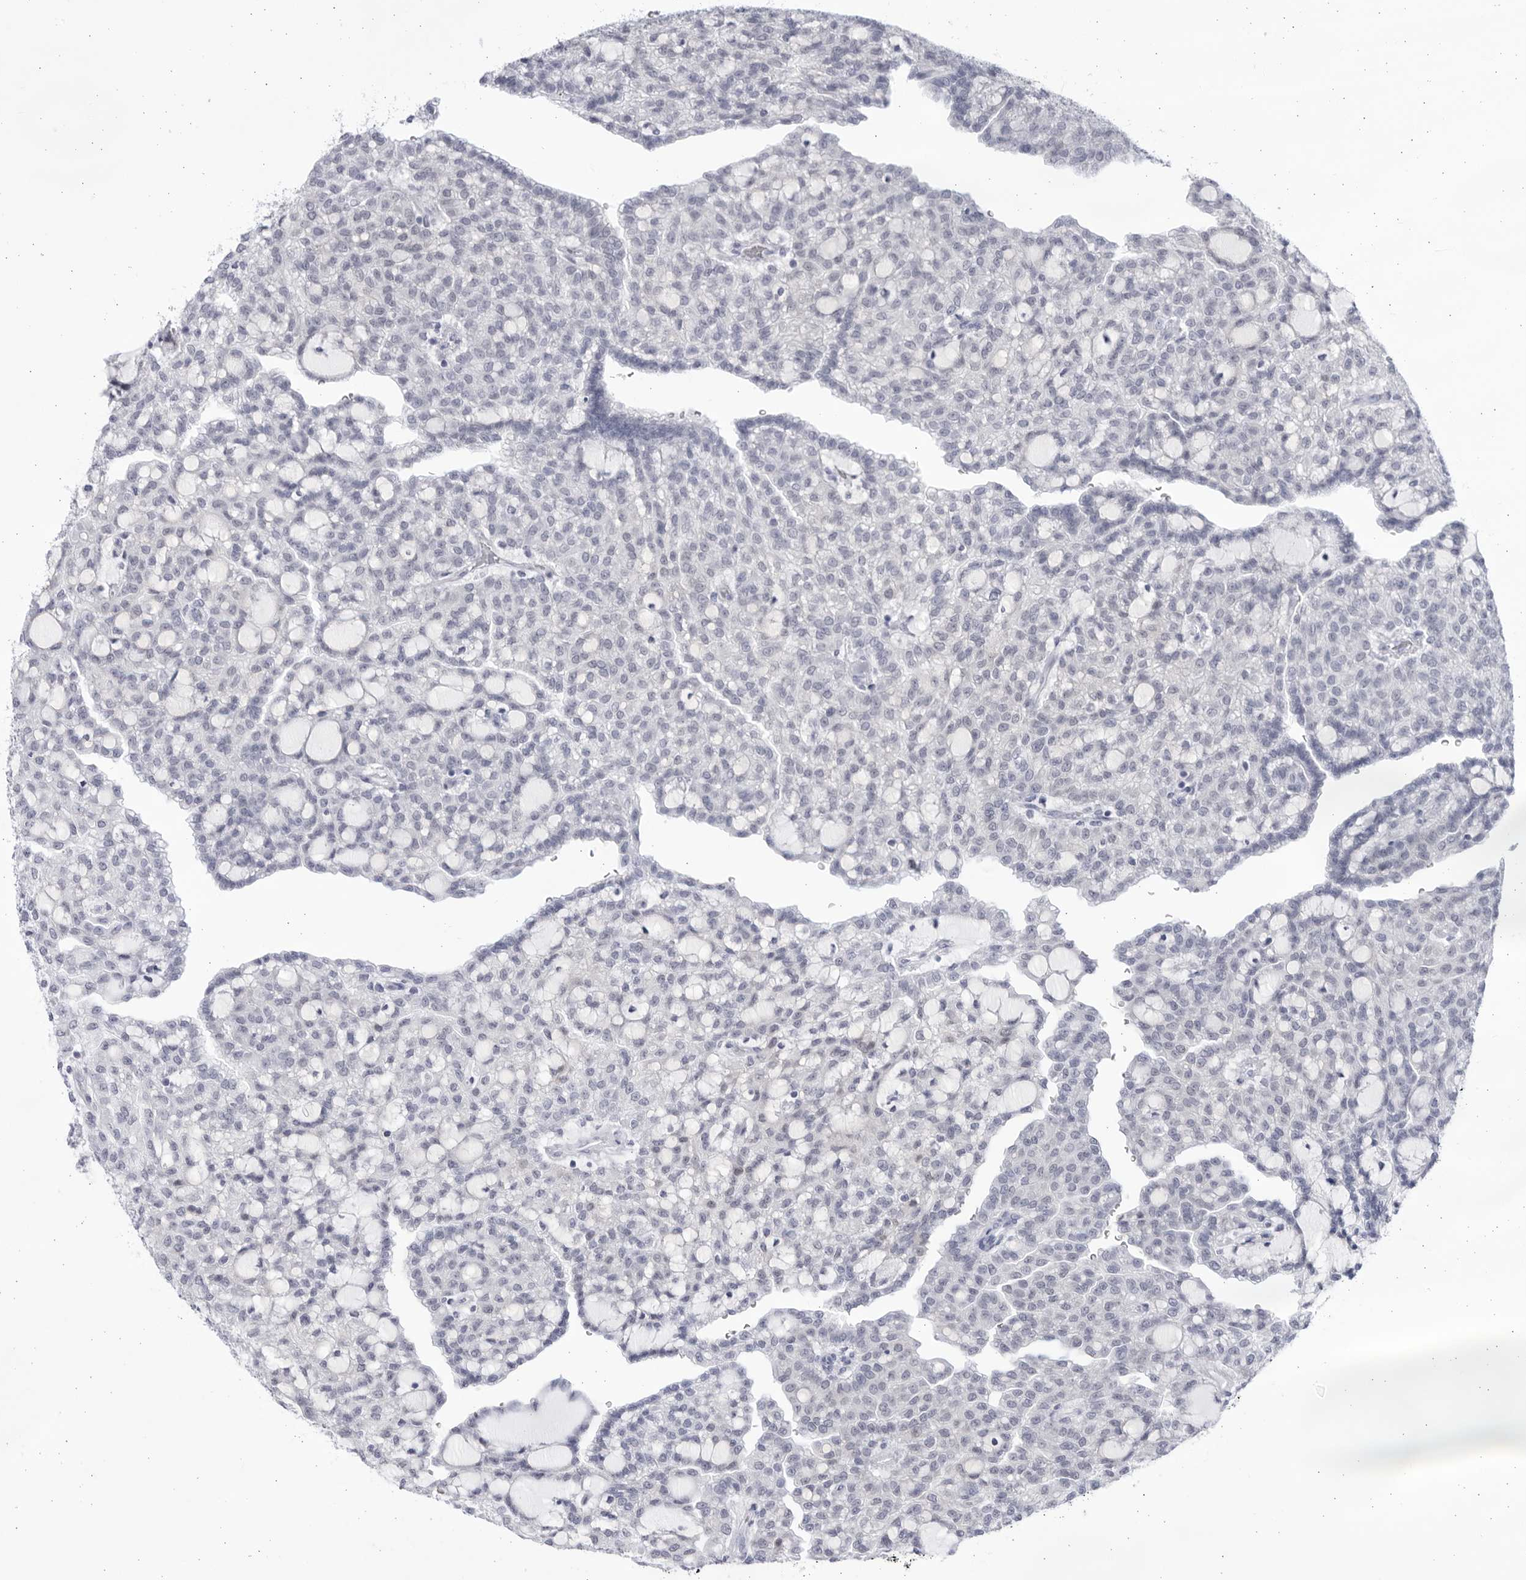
{"staining": {"intensity": "negative", "quantity": "none", "location": "none"}, "tissue": "renal cancer", "cell_type": "Tumor cells", "image_type": "cancer", "snomed": [{"axis": "morphology", "description": "Adenocarcinoma, NOS"}, {"axis": "topography", "description": "Kidney"}], "caption": "Immunohistochemical staining of adenocarcinoma (renal) reveals no significant expression in tumor cells.", "gene": "CCDC181", "patient": {"sex": "male", "age": 63}}